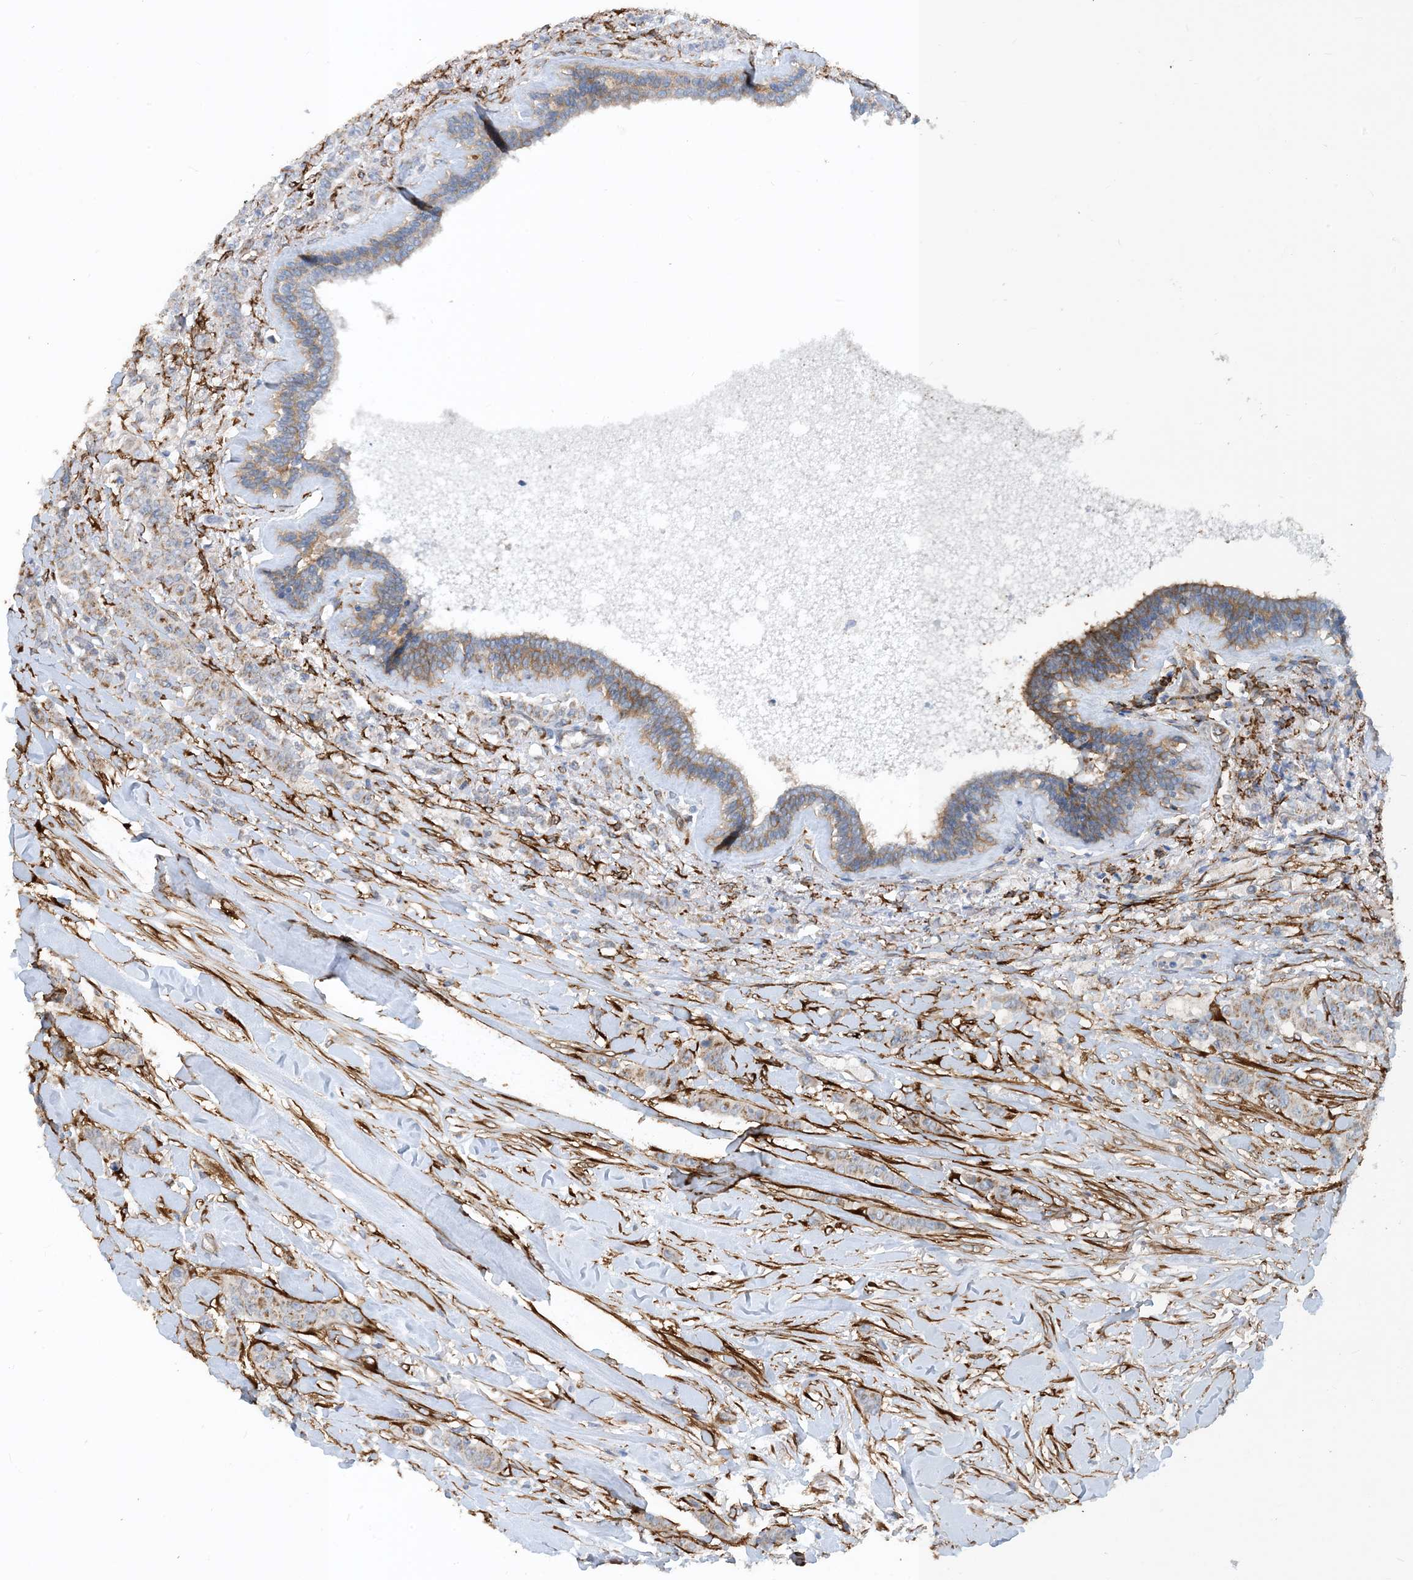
{"staining": {"intensity": "weak", "quantity": ">75%", "location": "cytoplasmic/membranous"}, "tissue": "breast cancer", "cell_type": "Tumor cells", "image_type": "cancer", "snomed": [{"axis": "morphology", "description": "Duct carcinoma"}, {"axis": "topography", "description": "Breast"}], "caption": "This is a micrograph of IHC staining of breast infiltrating ductal carcinoma, which shows weak staining in the cytoplasmic/membranous of tumor cells.", "gene": "EIF2A", "patient": {"sex": "female", "age": 40}}